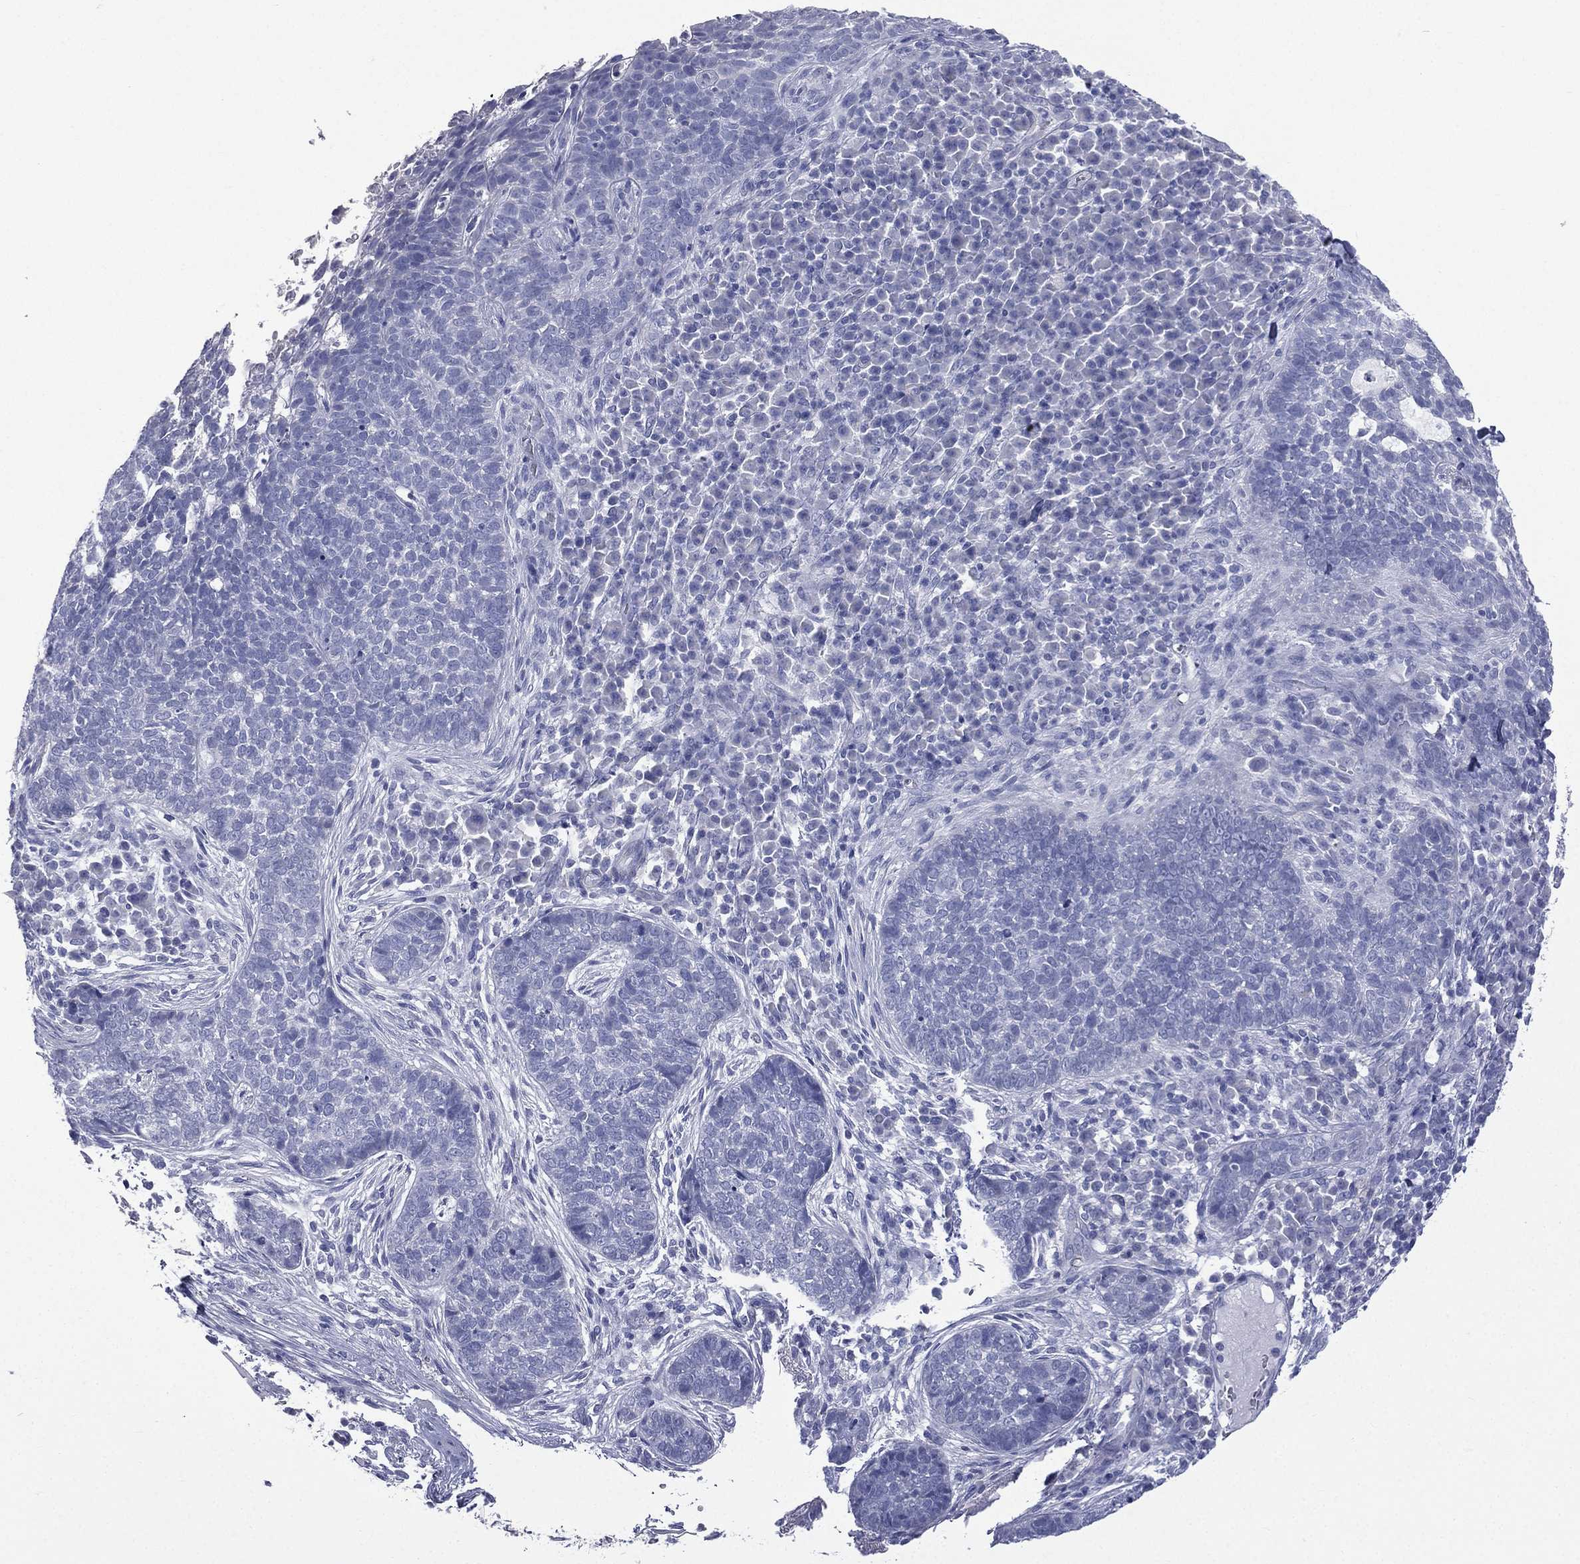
{"staining": {"intensity": "negative", "quantity": "none", "location": "none"}, "tissue": "skin cancer", "cell_type": "Tumor cells", "image_type": "cancer", "snomed": [{"axis": "morphology", "description": "Basal cell carcinoma"}, {"axis": "topography", "description": "Skin"}], "caption": "There is no significant expression in tumor cells of skin cancer.", "gene": "CES2", "patient": {"sex": "female", "age": 69}}